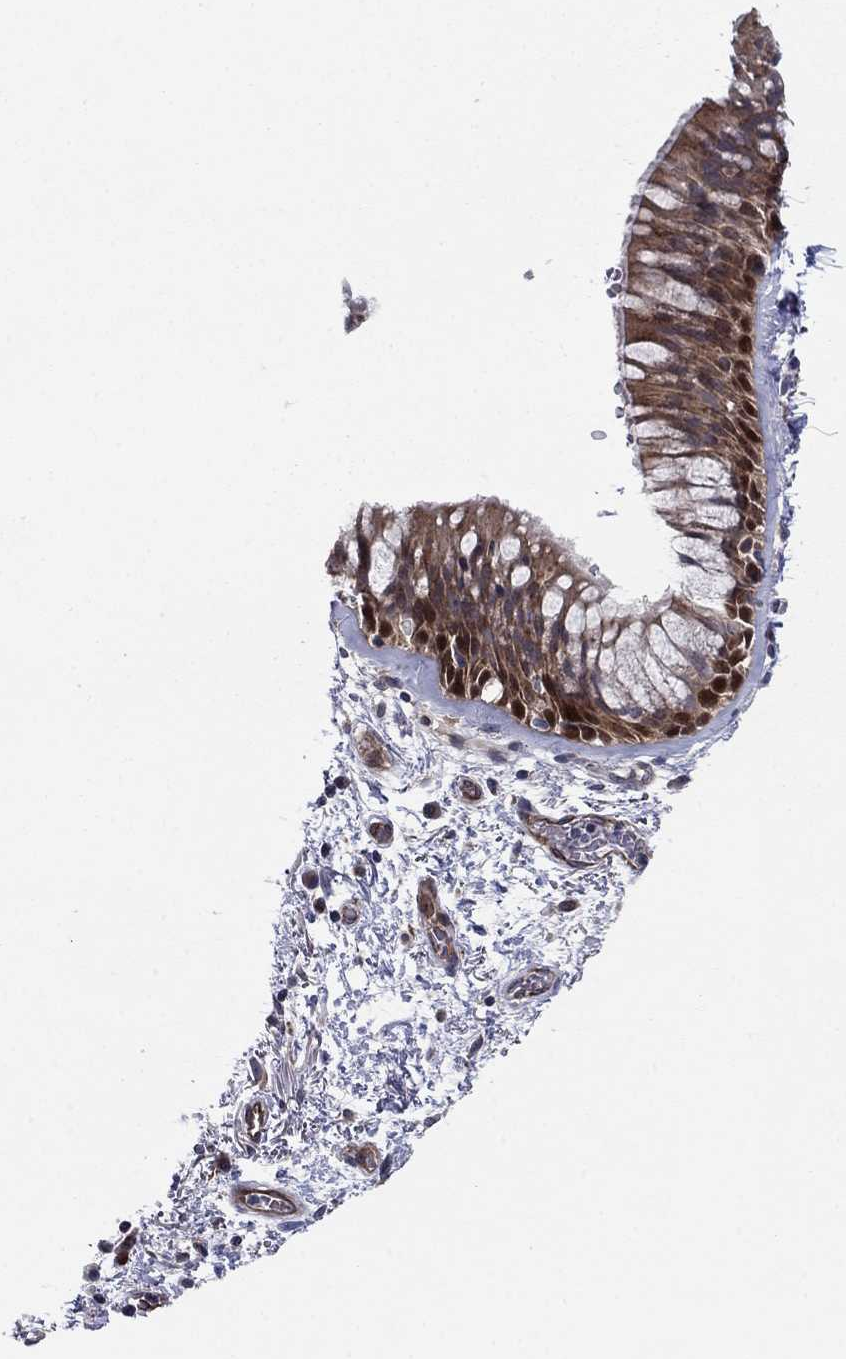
{"staining": {"intensity": "strong", "quantity": "25%-75%", "location": "cytoplasmic/membranous,nuclear"}, "tissue": "bronchus", "cell_type": "Respiratory epithelial cells", "image_type": "normal", "snomed": [{"axis": "morphology", "description": "Normal tissue, NOS"}, {"axis": "topography", "description": "Bronchus"}, {"axis": "topography", "description": "Lung"}], "caption": "DAB (3,3'-diaminobenzidine) immunohistochemical staining of benign bronchus reveals strong cytoplasmic/membranous,nuclear protein positivity in approximately 25%-75% of respiratory epithelial cells. (brown staining indicates protein expression, while blue staining denotes nuclei).", "gene": "BCL11A", "patient": {"sex": "female", "age": 57}}